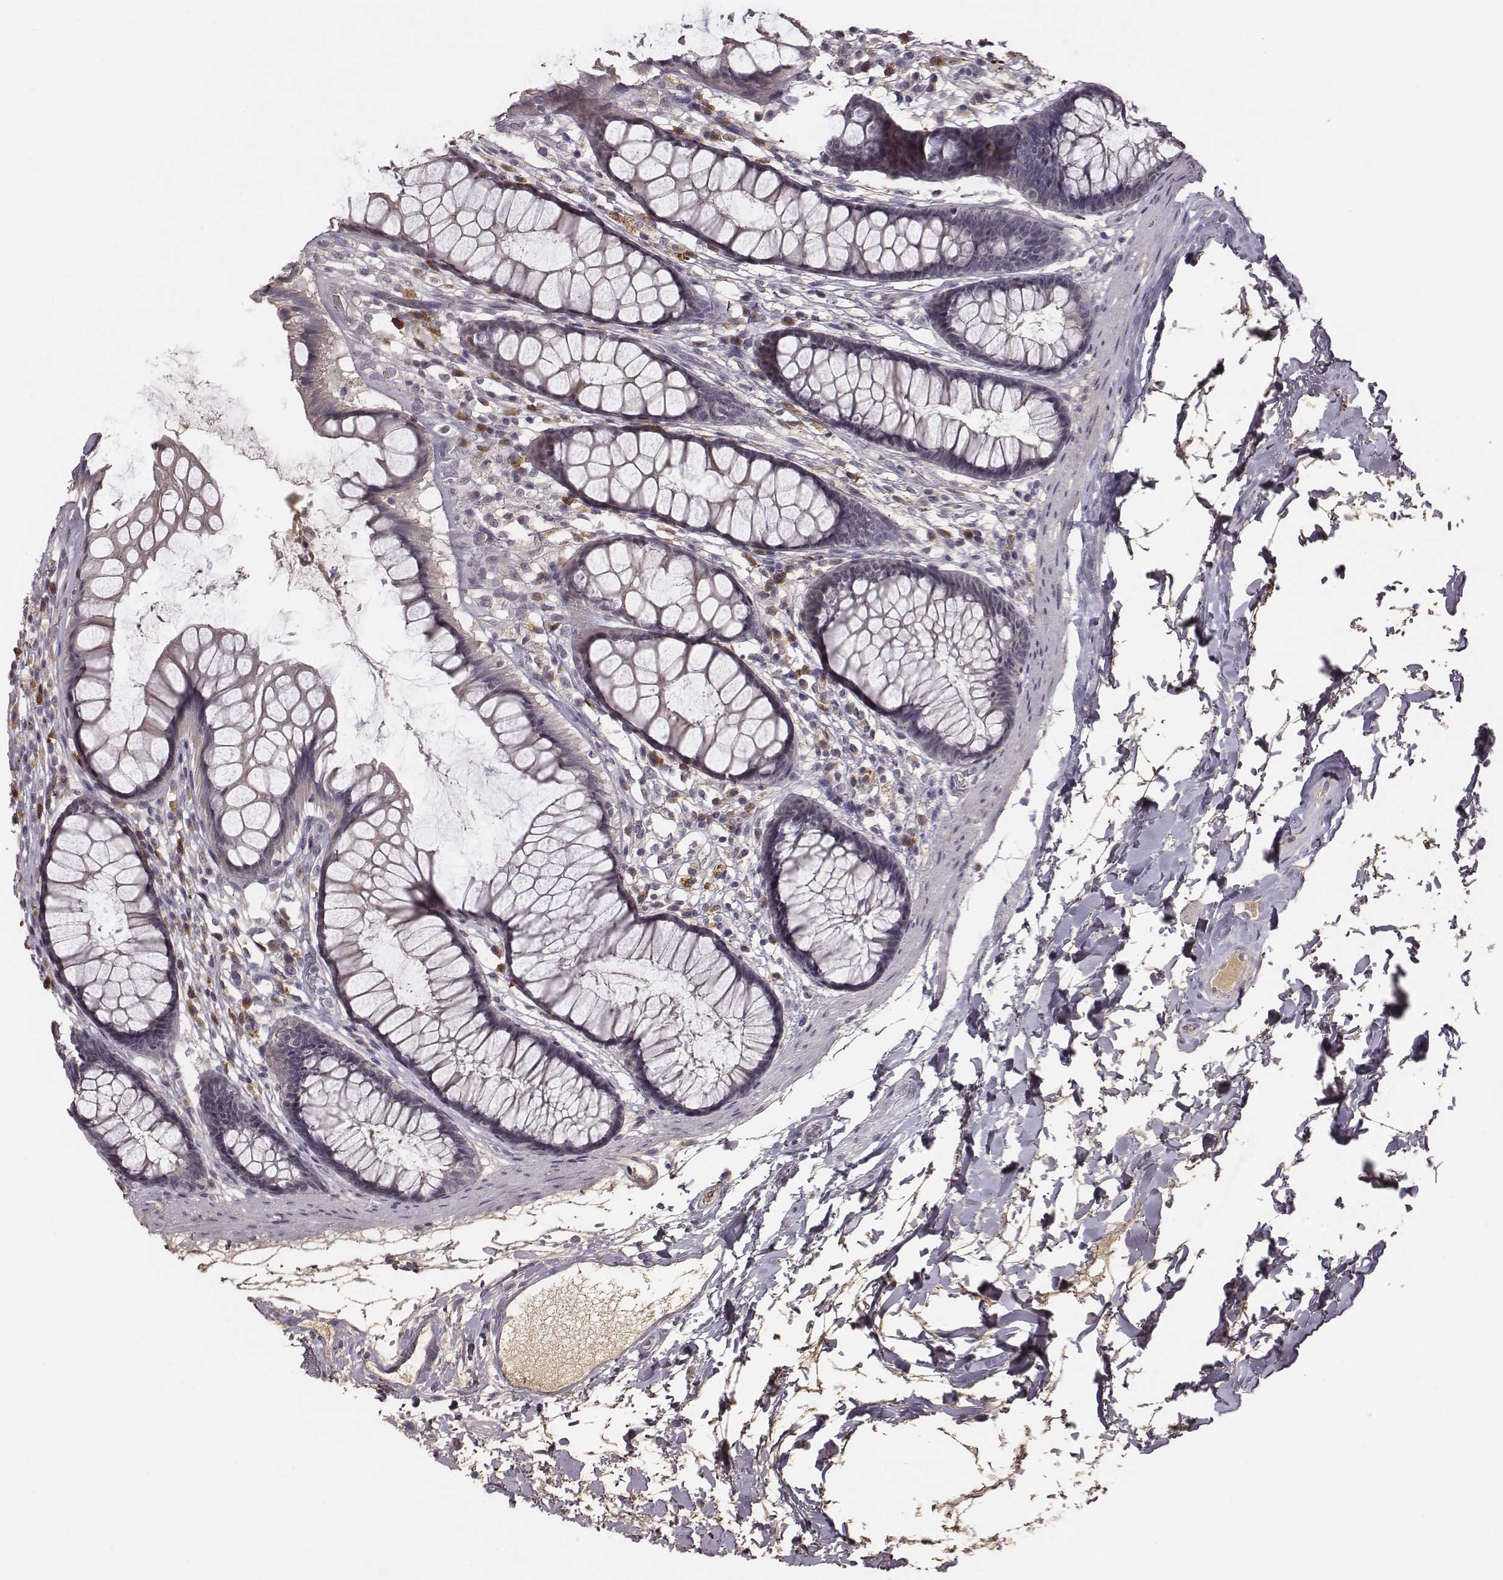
{"staining": {"intensity": "negative", "quantity": "none", "location": "none"}, "tissue": "rectum", "cell_type": "Glandular cells", "image_type": "normal", "snomed": [{"axis": "morphology", "description": "Normal tissue, NOS"}, {"axis": "topography", "description": "Rectum"}], "caption": "This photomicrograph is of benign rectum stained with immunohistochemistry (IHC) to label a protein in brown with the nuclei are counter-stained blue. There is no staining in glandular cells.", "gene": "SLC22A6", "patient": {"sex": "male", "age": 72}}